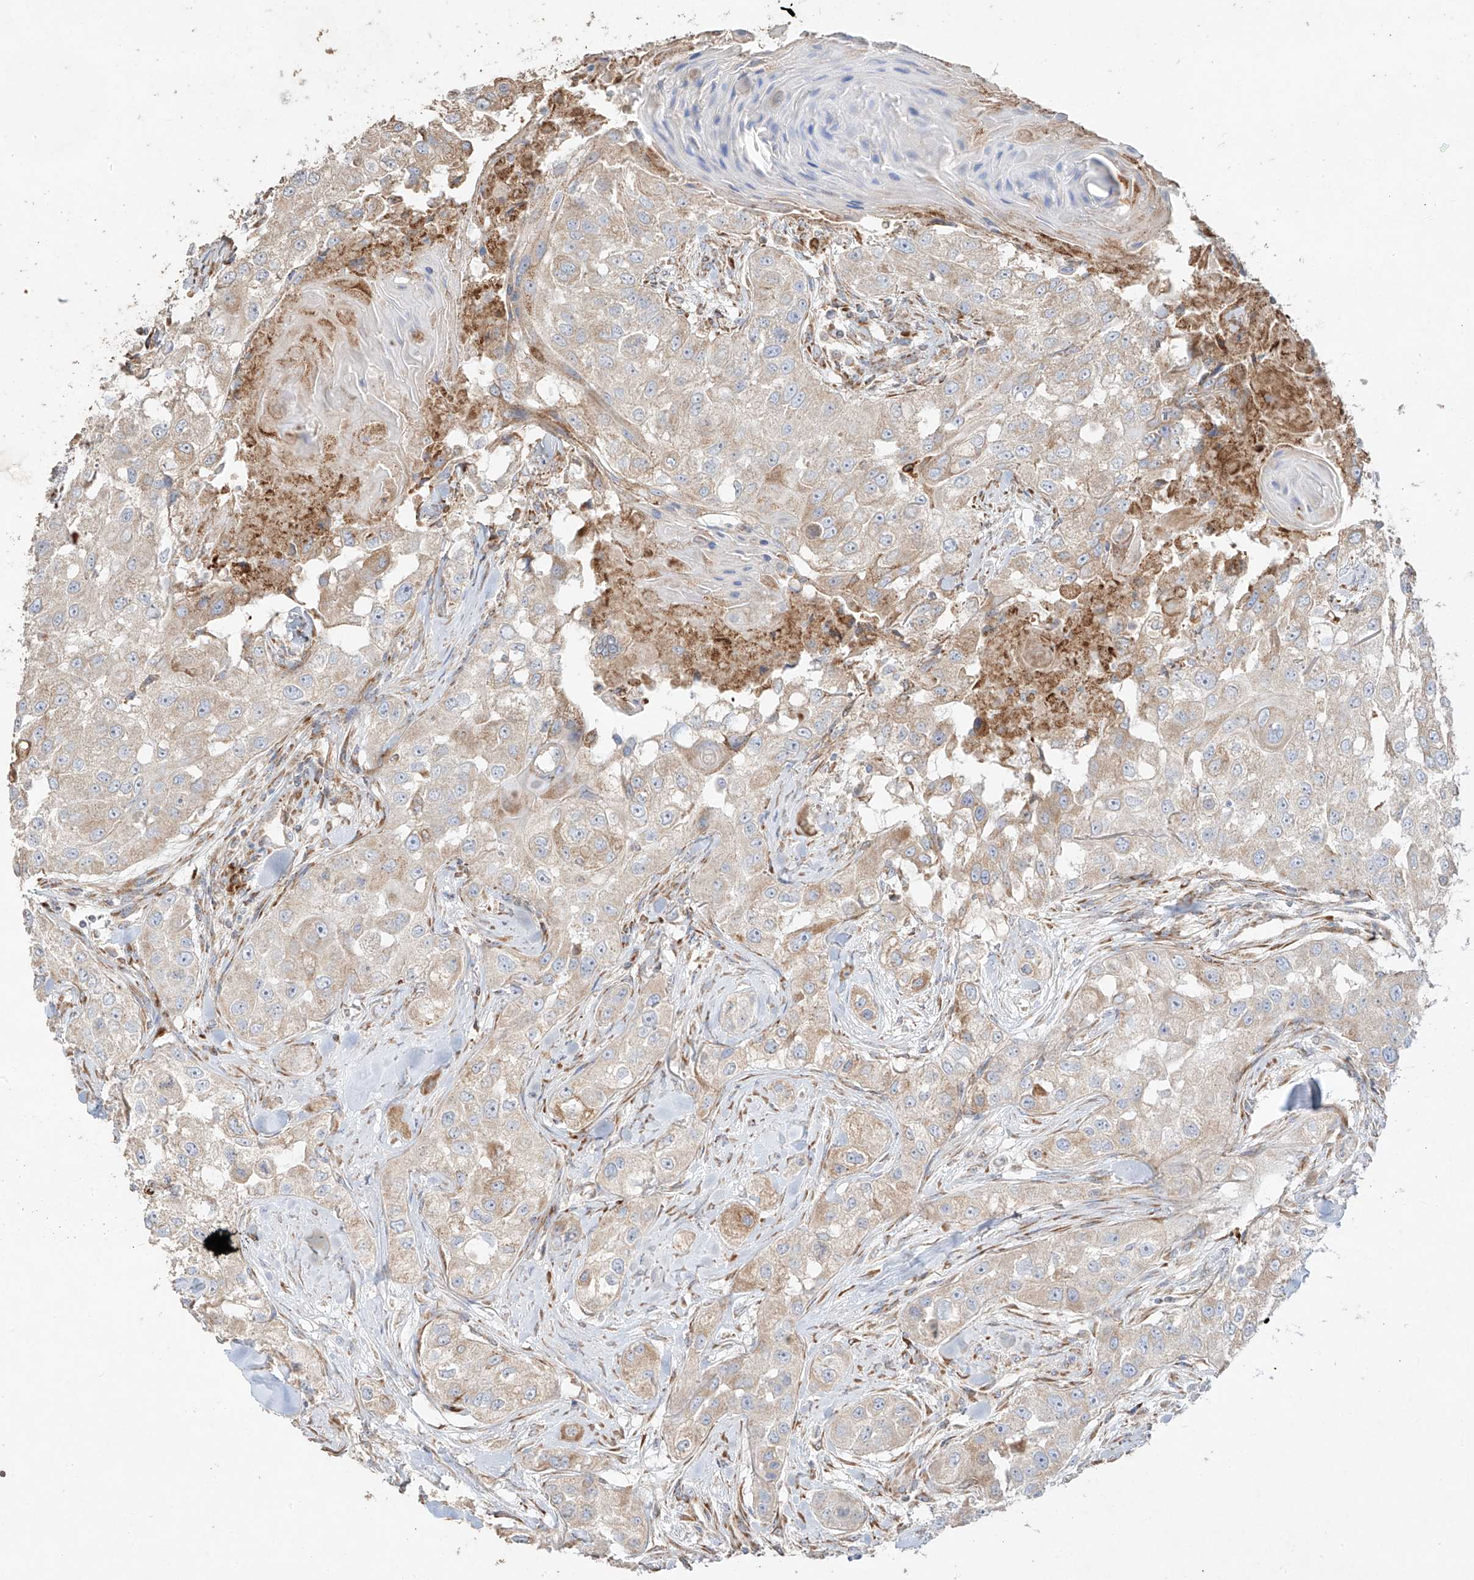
{"staining": {"intensity": "weak", "quantity": "25%-75%", "location": "cytoplasmic/membranous"}, "tissue": "head and neck cancer", "cell_type": "Tumor cells", "image_type": "cancer", "snomed": [{"axis": "morphology", "description": "Normal tissue, NOS"}, {"axis": "morphology", "description": "Squamous cell carcinoma, NOS"}, {"axis": "topography", "description": "Skeletal muscle"}, {"axis": "topography", "description": "Head-Neck"}], "caption": "An immunohistochemistry micrograph of tumor tissue is shown. Protein staining in brown shows weak cytoplasmic/membranous positivity in head and neck cancer within tumor cells. Nuclei are stained in blue.", "gene": "COLGALT2", "patient": {"sex": "male", "age": 51}}